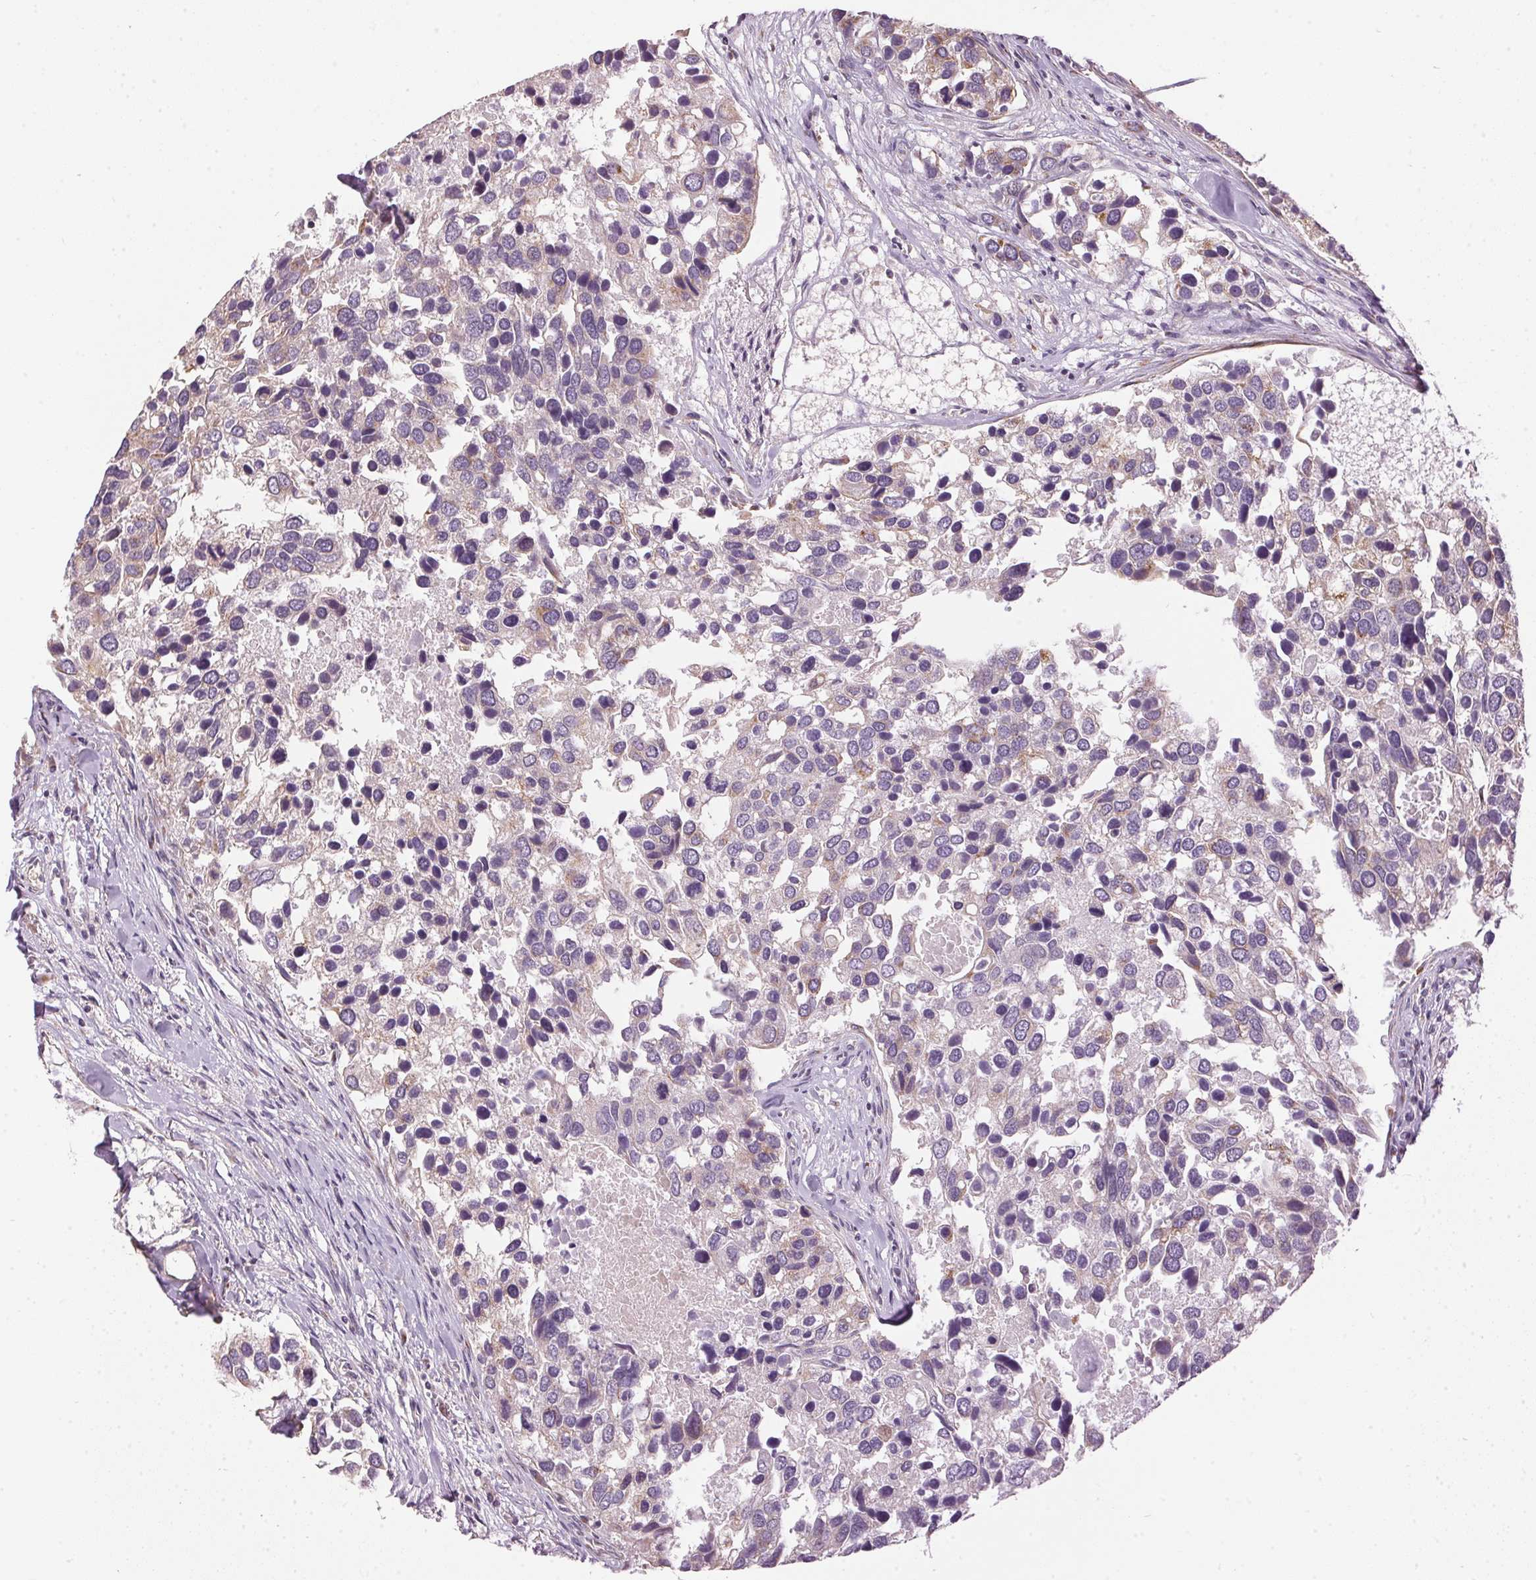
{"staining": {"intensity": "moderate", "quantity": "<25%", "location": "cytoplasmic/membranous"}, "tissue": "breast cancer", "cell_type": "Tumor cells", "image_type": "cancer", "snomed": [{"axis": "morphology", "description": "Duct carcinoma"}, {"axis": "topography", "description": "Breast"}], "caption": "This histopathology image displays breast intraductal carcinoma stained with immunohistochemistry to label a protein in brown. The cytoplasmic/membranous of tumor cells show moderate positivity for the protein. Nuclei are counter-stained blue.", "gene": "GOLPH3", "patient": {"sex": "female", "age": 83}}